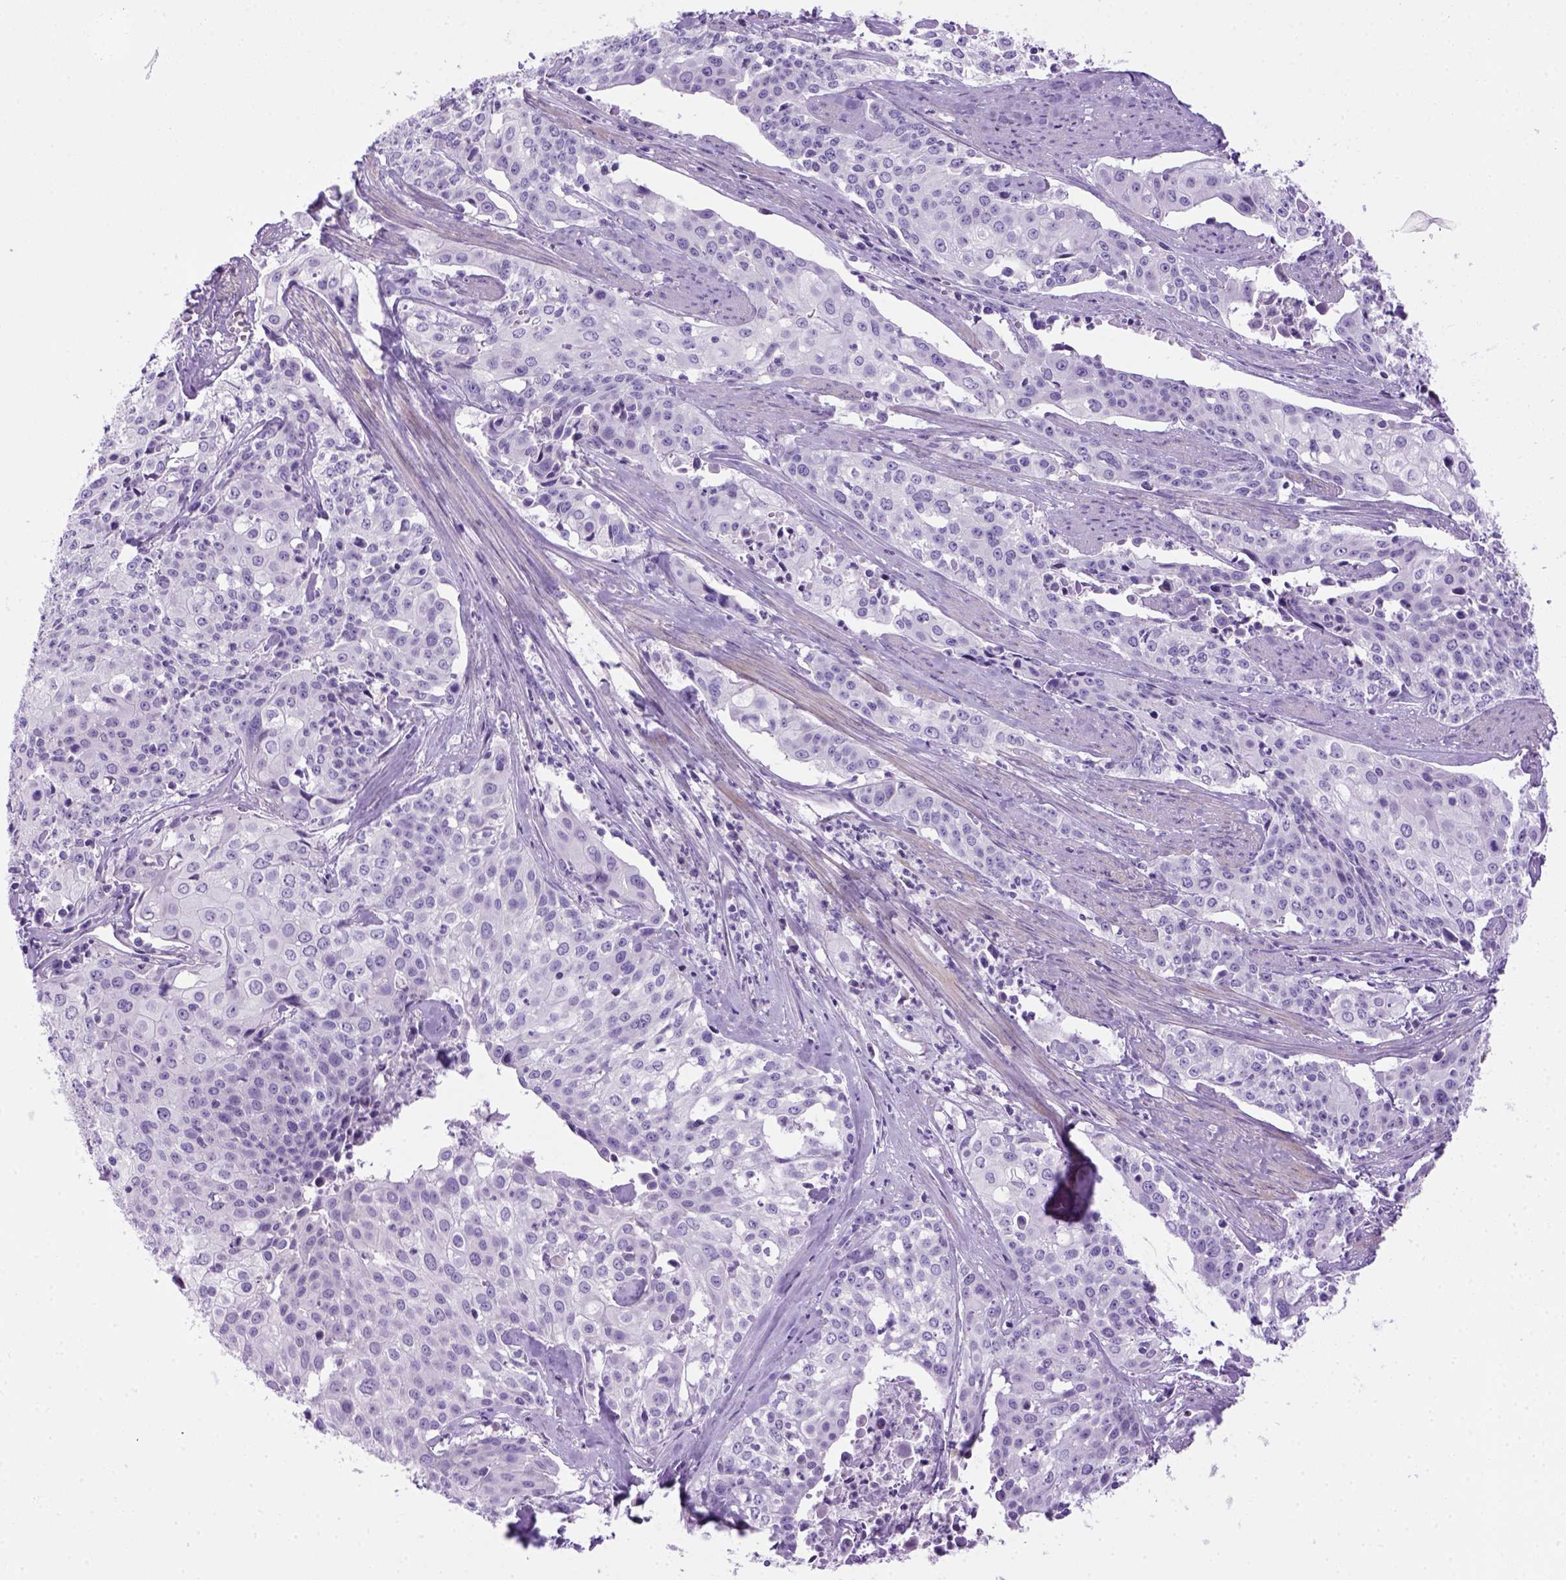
{"staining": {"intensity": "negative", "quantity": "none", "location": "none"}, "tissue": "cervical cancer", "cell_type": "Tumor cells", "image_type": "cancer", "snomed": [{"axis": "morphology", "description": "Squamous cell carcinoma, NOS"}, {"axis": "topography", "description": "Cervix"}], "caption": "This is an immunohistochemistry photomicrograph of human squamous cell carcinoma (cervical). There is no staining in tumor cells.", "gene": "DNAH11", "patient": {"sex": "female", "age": 39}}